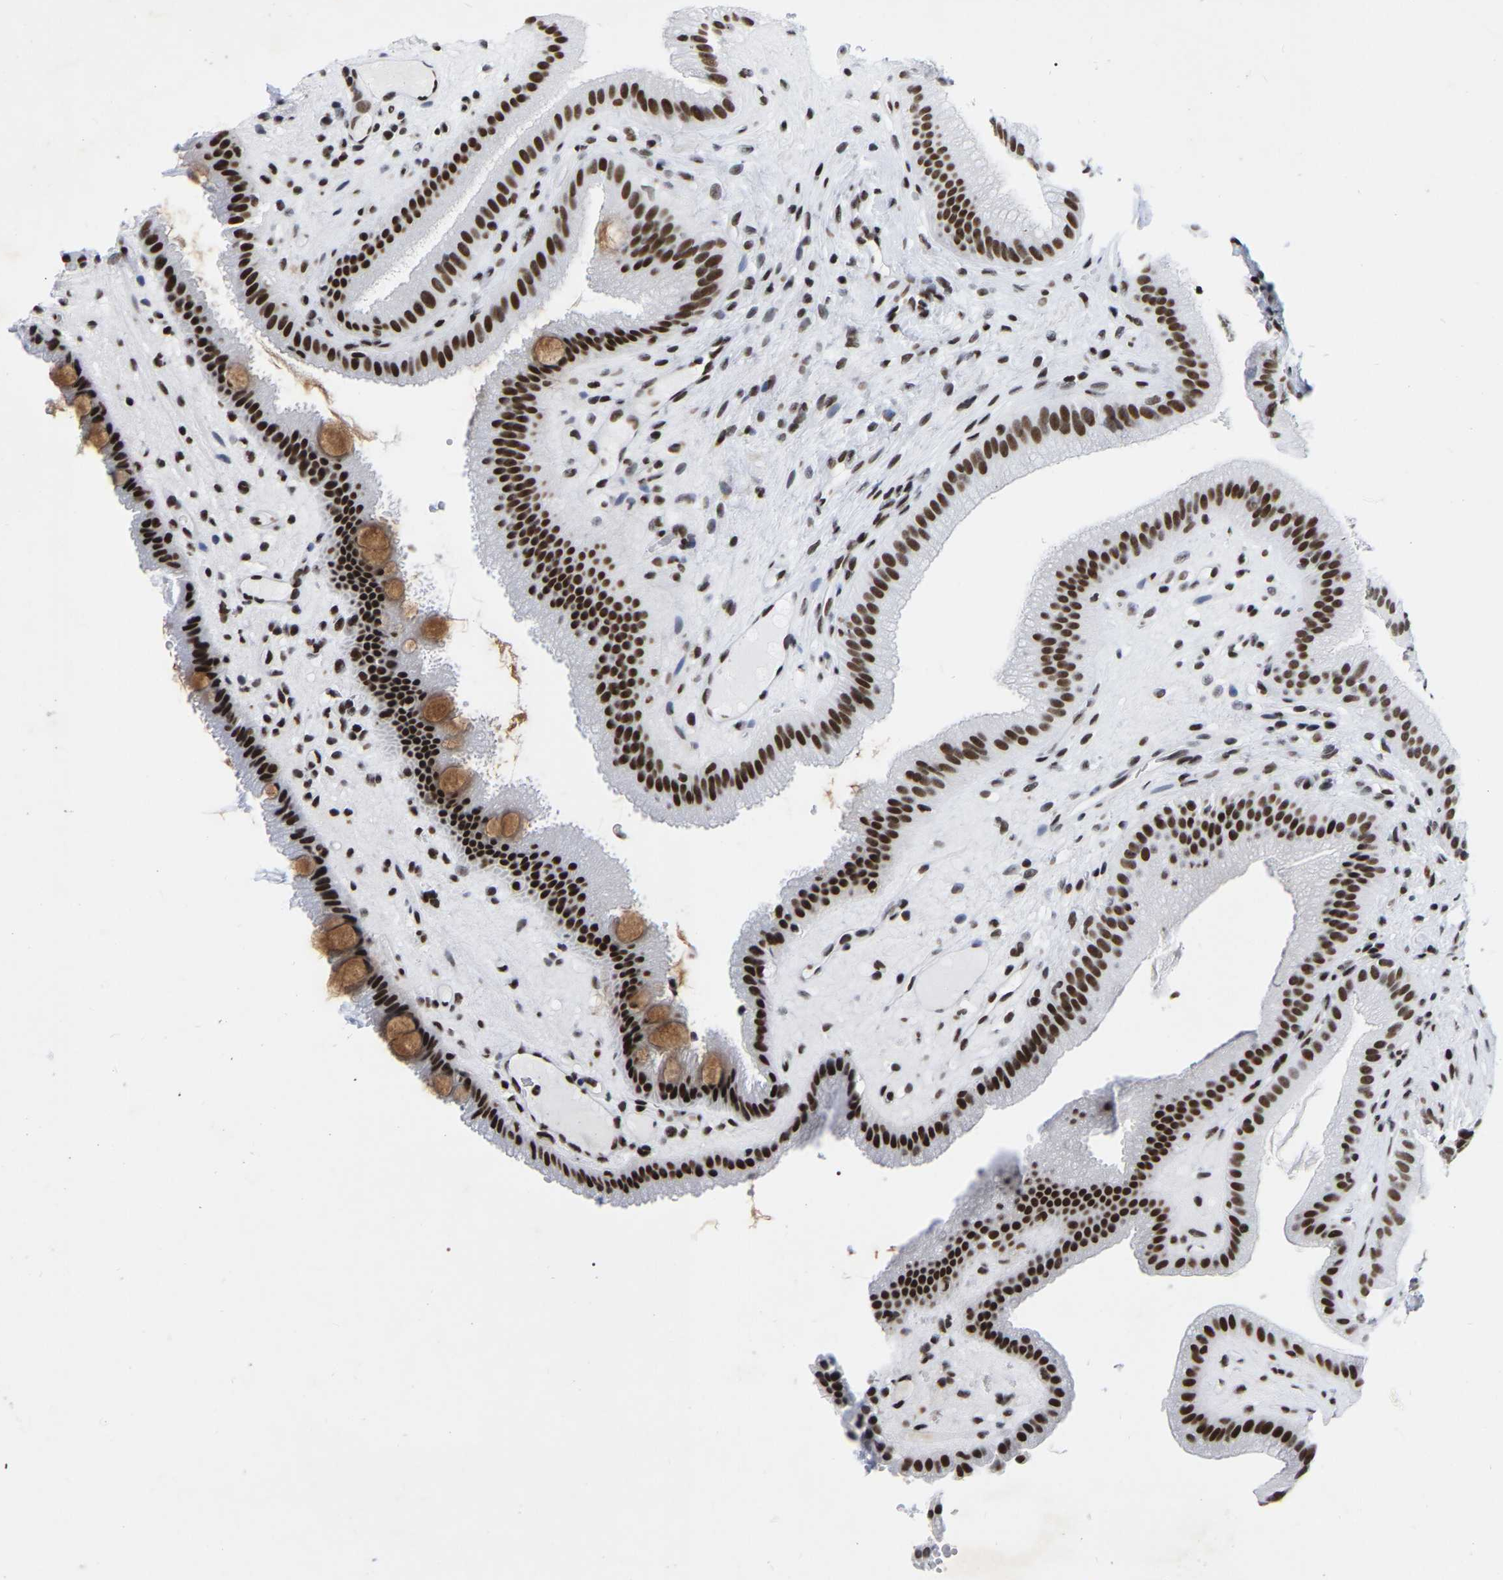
{"staining": {"intensity": "strong", "quantity": ">75%", "location": "nuclear"}, "tissue": "gallbladder", "cell_type": "Glandular cells", "image_type": "normal", "snomed": [{"axis": "morphology", "description": "Normal tissue, NOS"}, {"axis": "topography", "description": "Gallbladder"}], "caption": "This photomicrograph exhibits normal gallbladder stained with immunohistochemistry to label a protein in brown. The nuclear of glandular cells show strong positivity for the protein. Nuclei are counter-stained blue.", "gene": "PRCC", "patient": {"sex": "male", "age": 49}}